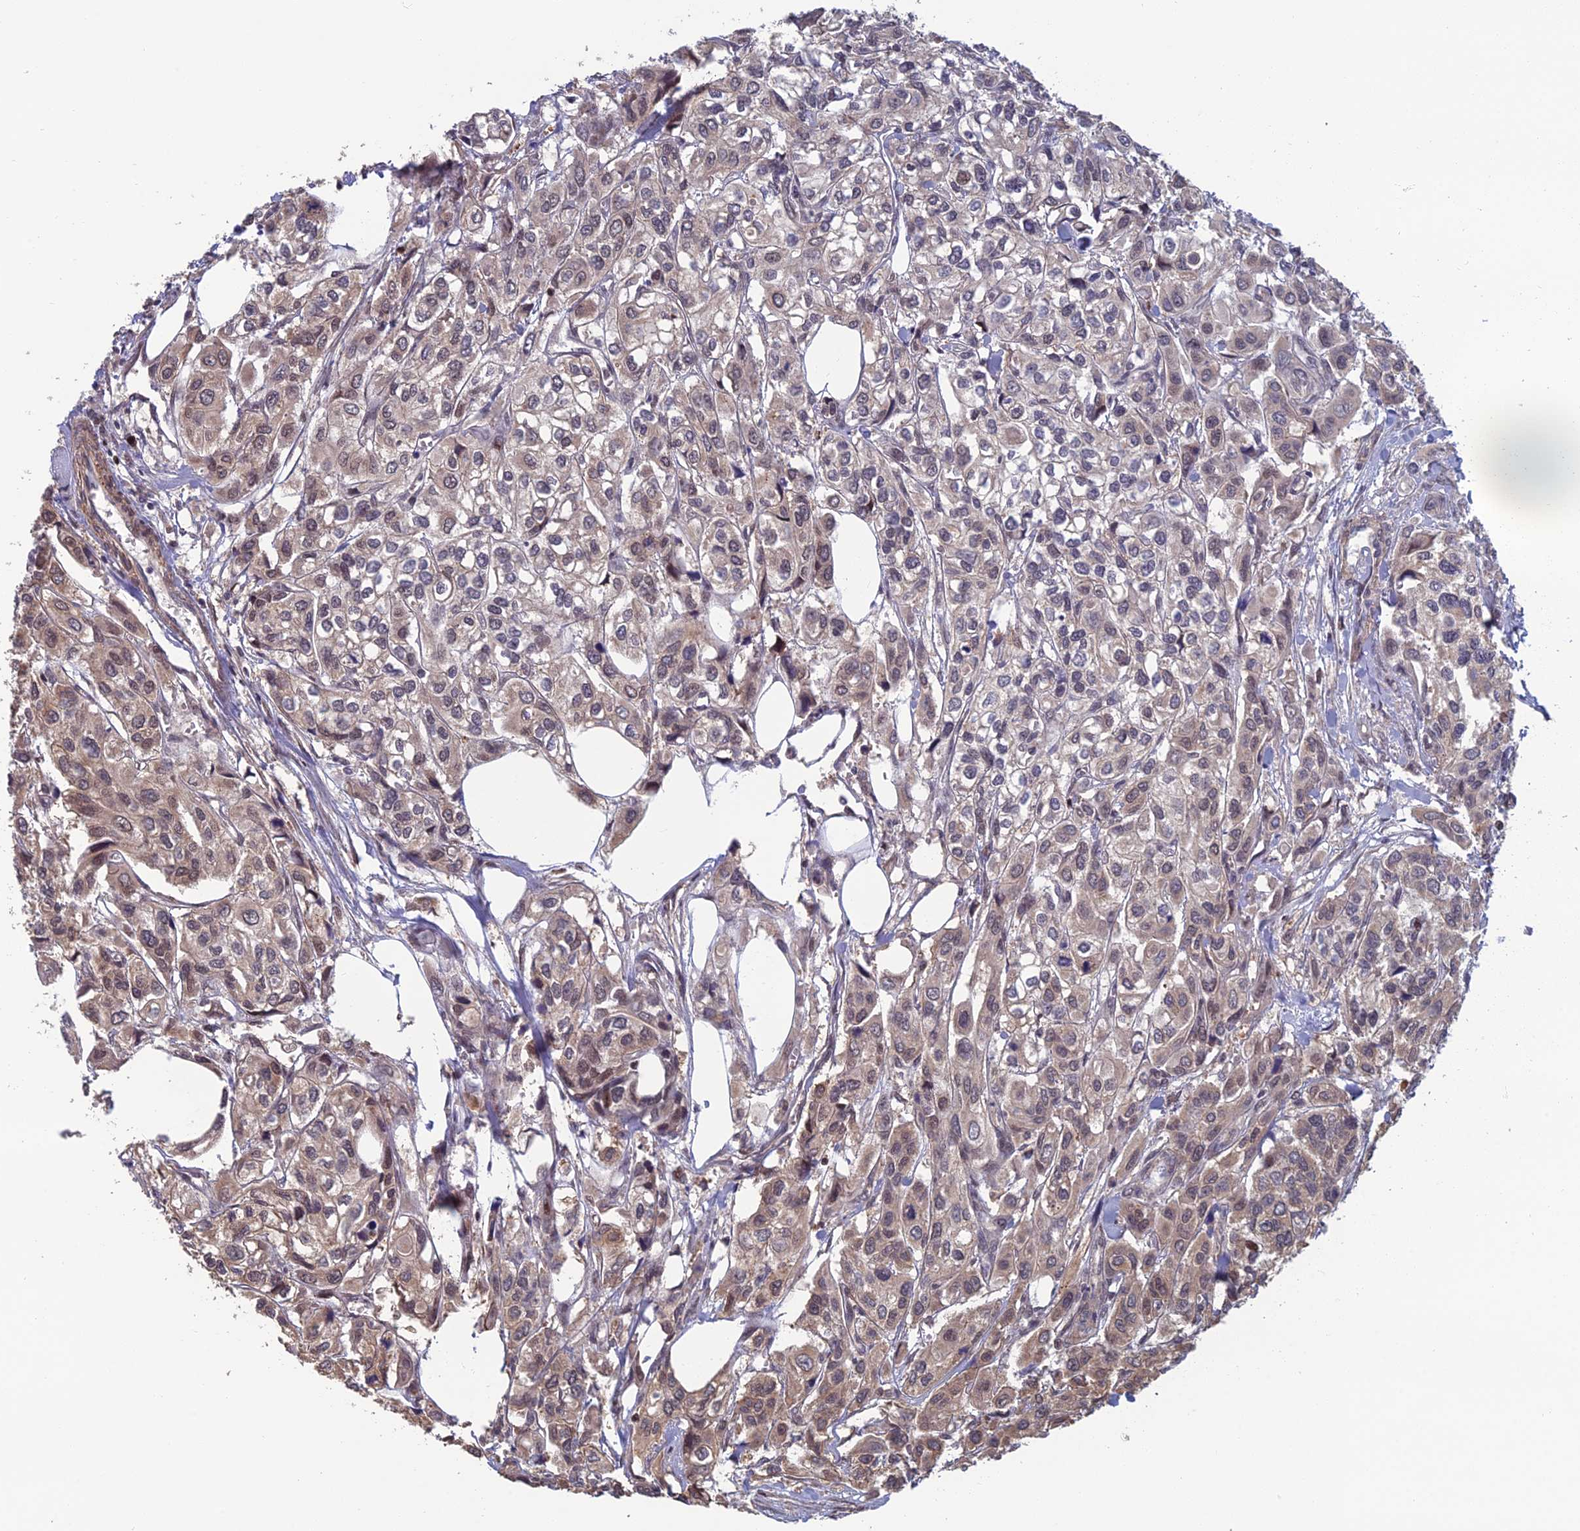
{"staining": {"intensity": "weak", "quantity": "25%-75%", "location": "cytoplasmic/membranous"}, "tissue": "urothelial cancer", "cell_type": "Tumor cells", "image_type": "cancer", "snomed": [{"axis": "morphology", "description": "Urothelial carcinoma, High grade"}, {"axis": "topography", "description": "Urinary bladder"}], "caption": "High-grade urothelial carcinoma stained for a protein exhibits weak cytoplasmic/membranous positivity in tumor cells.", "gene": "CCDC183", "patient": {"sex": "male", "age": 67}}